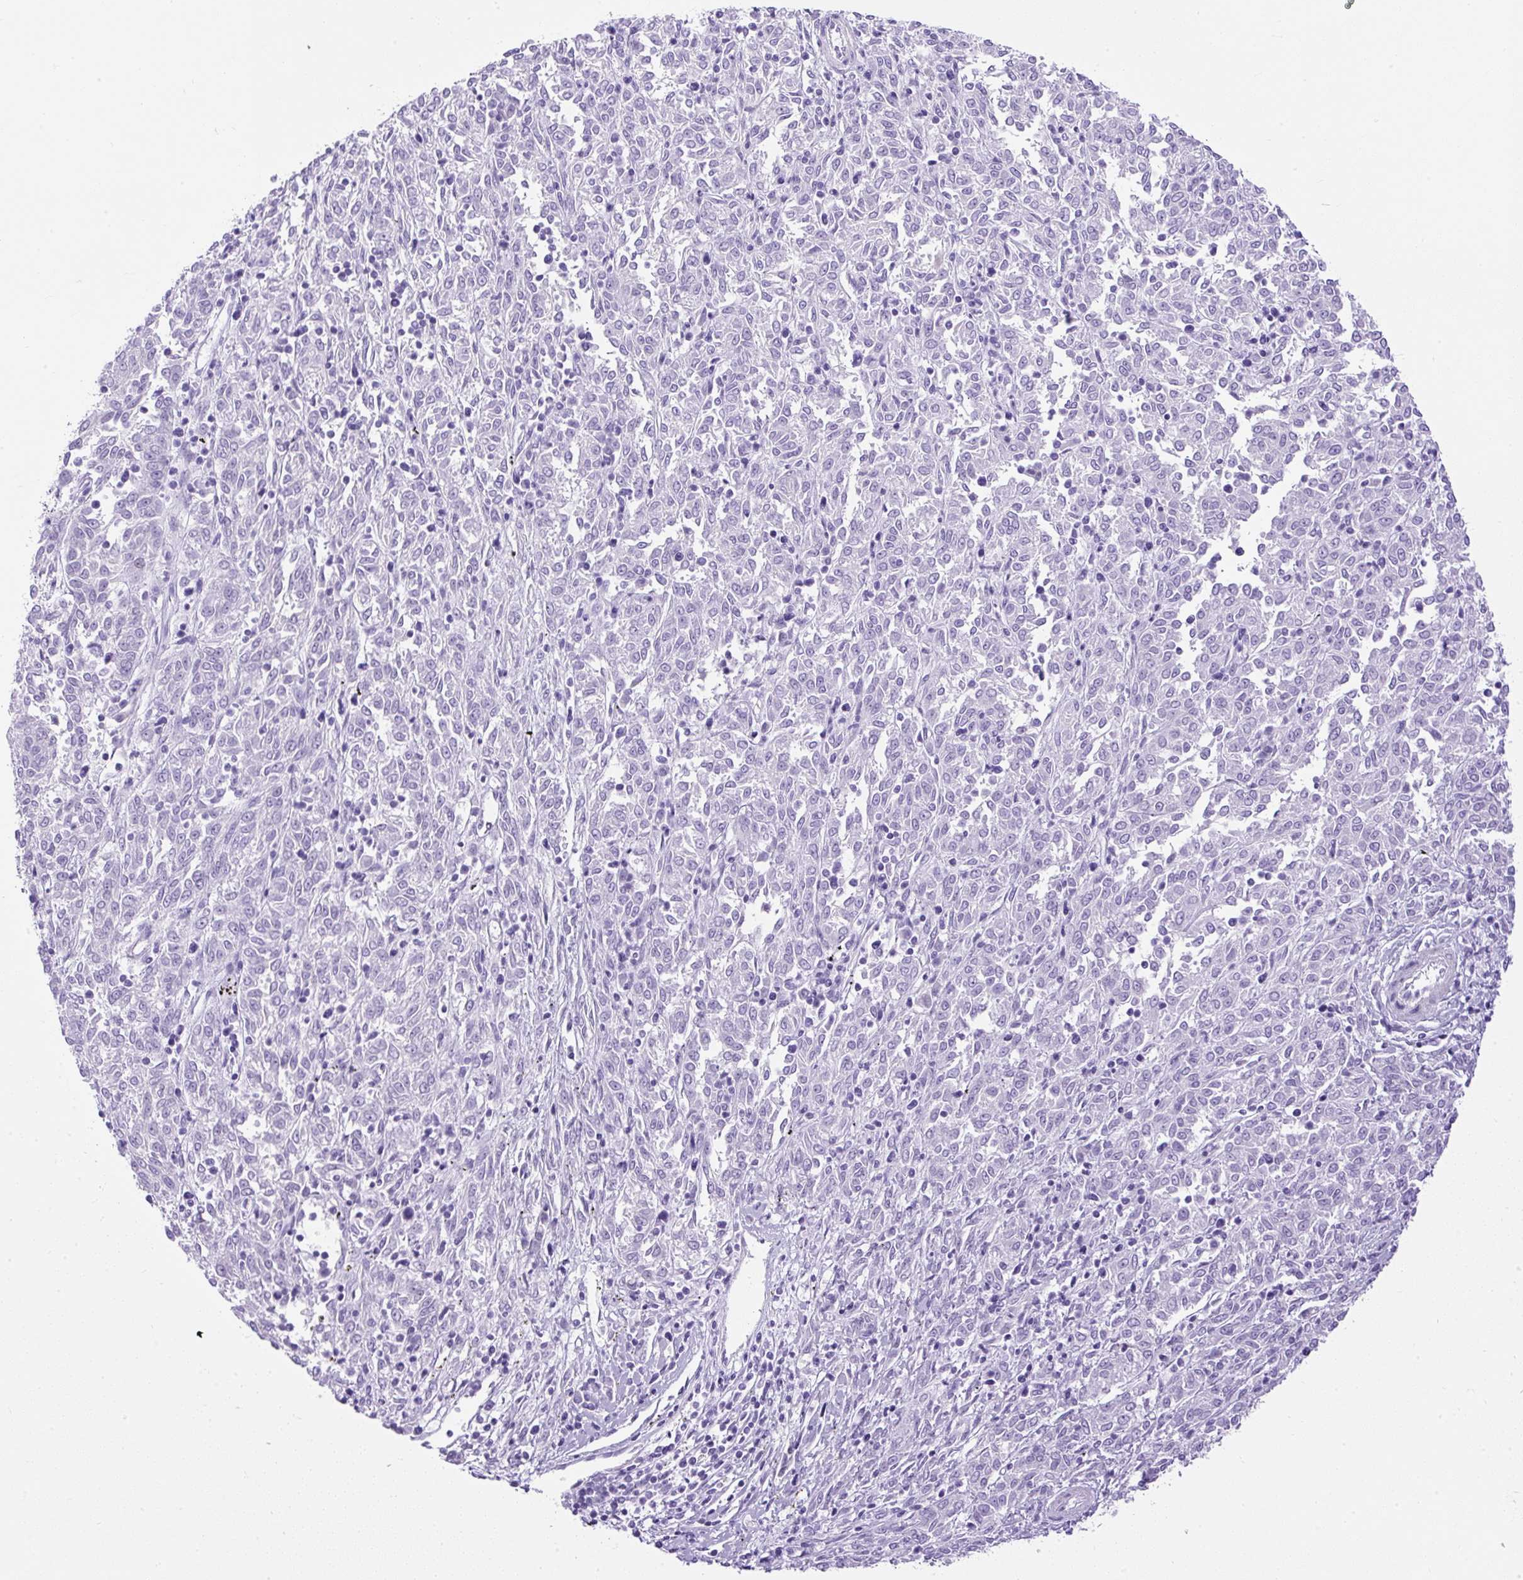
{"staining": {"intensity": "negative", "quantity": "none", "location": "none"}, "tissue": "melanoma", "cell_type": "Tumor cells", "image_type": "cancer", "snomed": [{"axis": "morphology", "description": "Malignant melanoma, NOS"}, {"axis": "topography", "description": "Skin"}], "caption": "Immunohistochemistry (IHC) of melanoma reveals no expression in tumor cells. Nuclei are stained in blue.", "gene": "UPP1", "patient": {"sex": "female", "age": 72}}